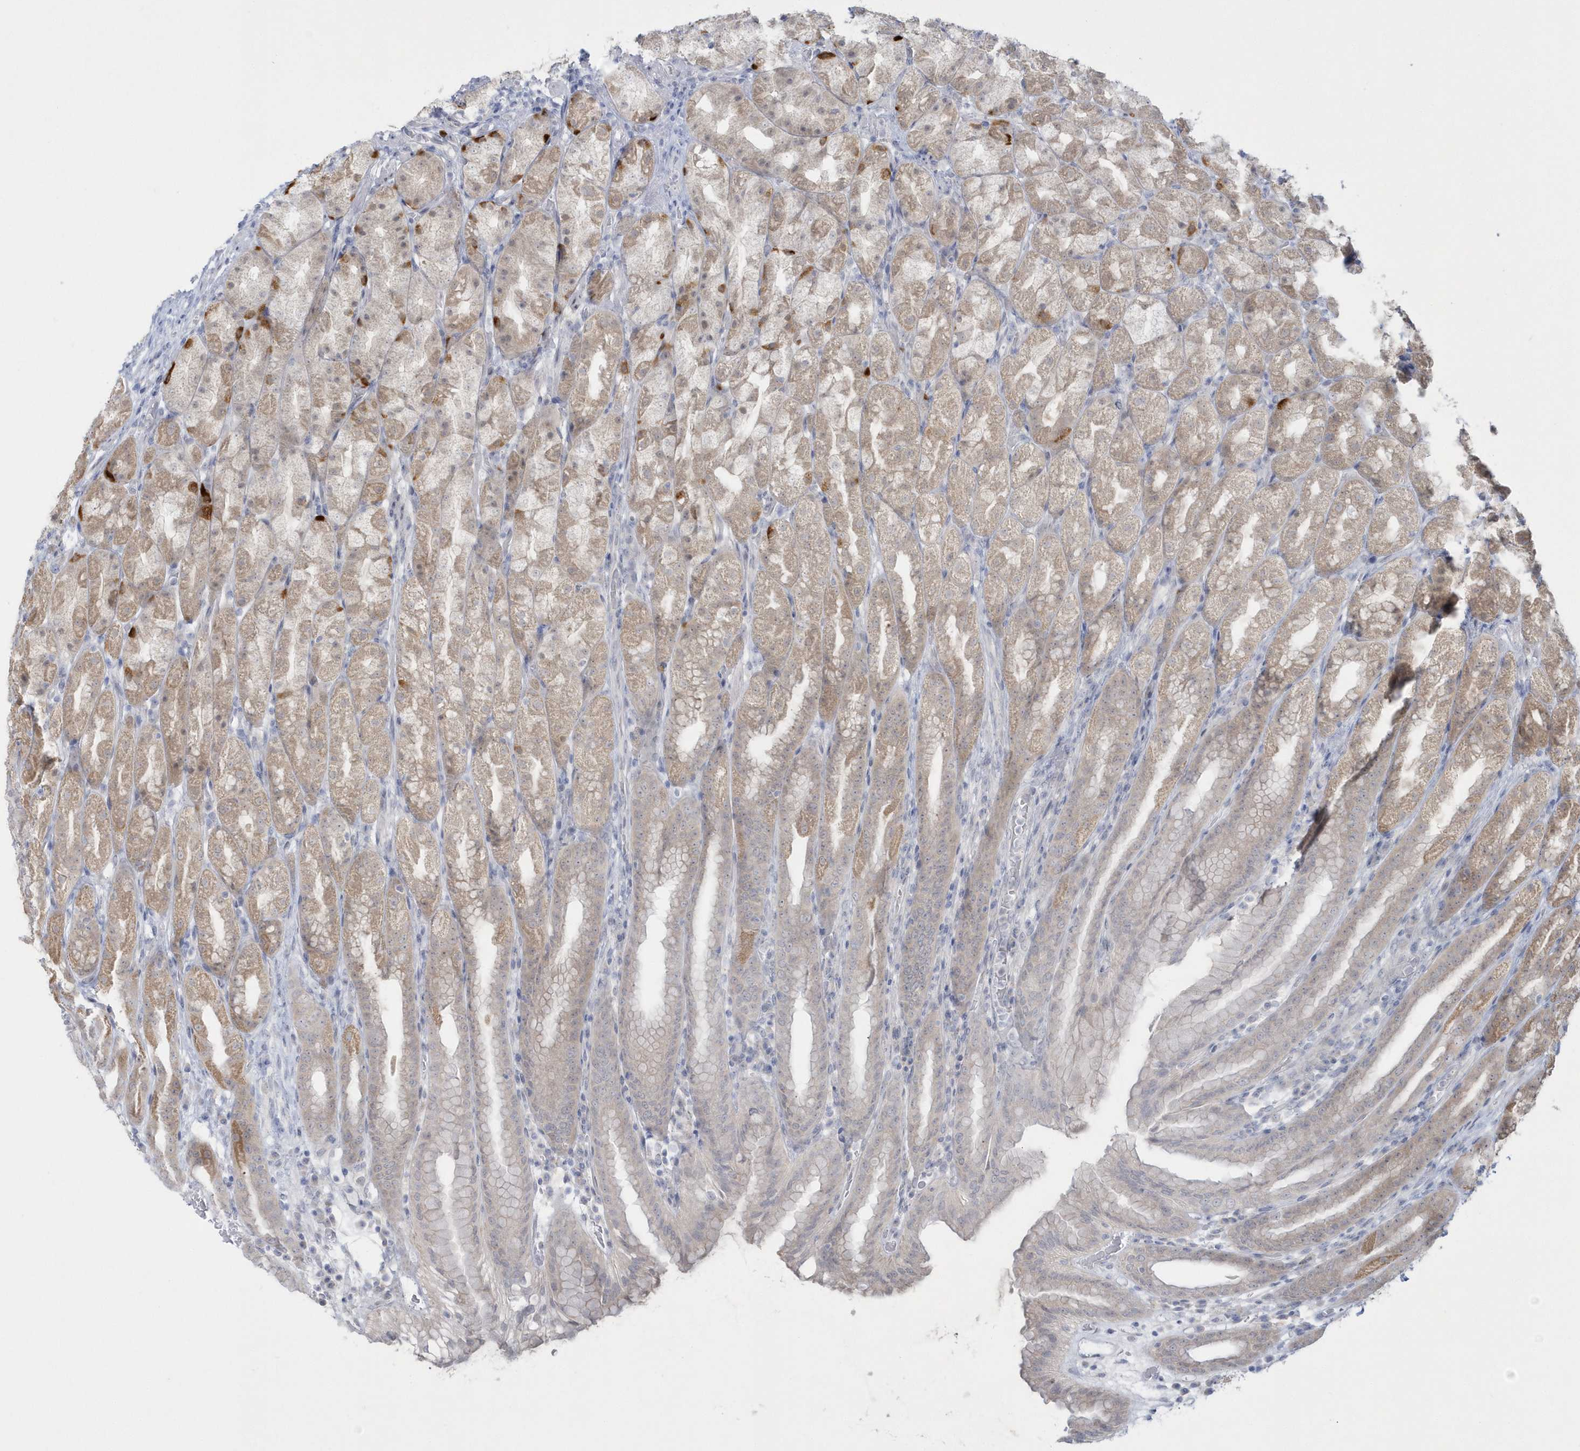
{"staining": {"intensity": "moderate", "quantity": "<25%", "location": "cytoplasmic/membranous"}, "tissue": "stomach", "cell_type": "Glandular cells", "image_type": "normal", "snomed": [{"axis": "morphology", "description": "Normal tissue, NOS"}, {"axis": "topography", "description": "Stomach, upper"}], "caption": "Moderate cytoplasmic/membranous positivity for a protein is present in approximately <25% of glandular cells of unremarkable stomach using immunohistochemistry (IHC).", "gene": "PCBD1", "patient": {"sex": "male", "age": 68}}